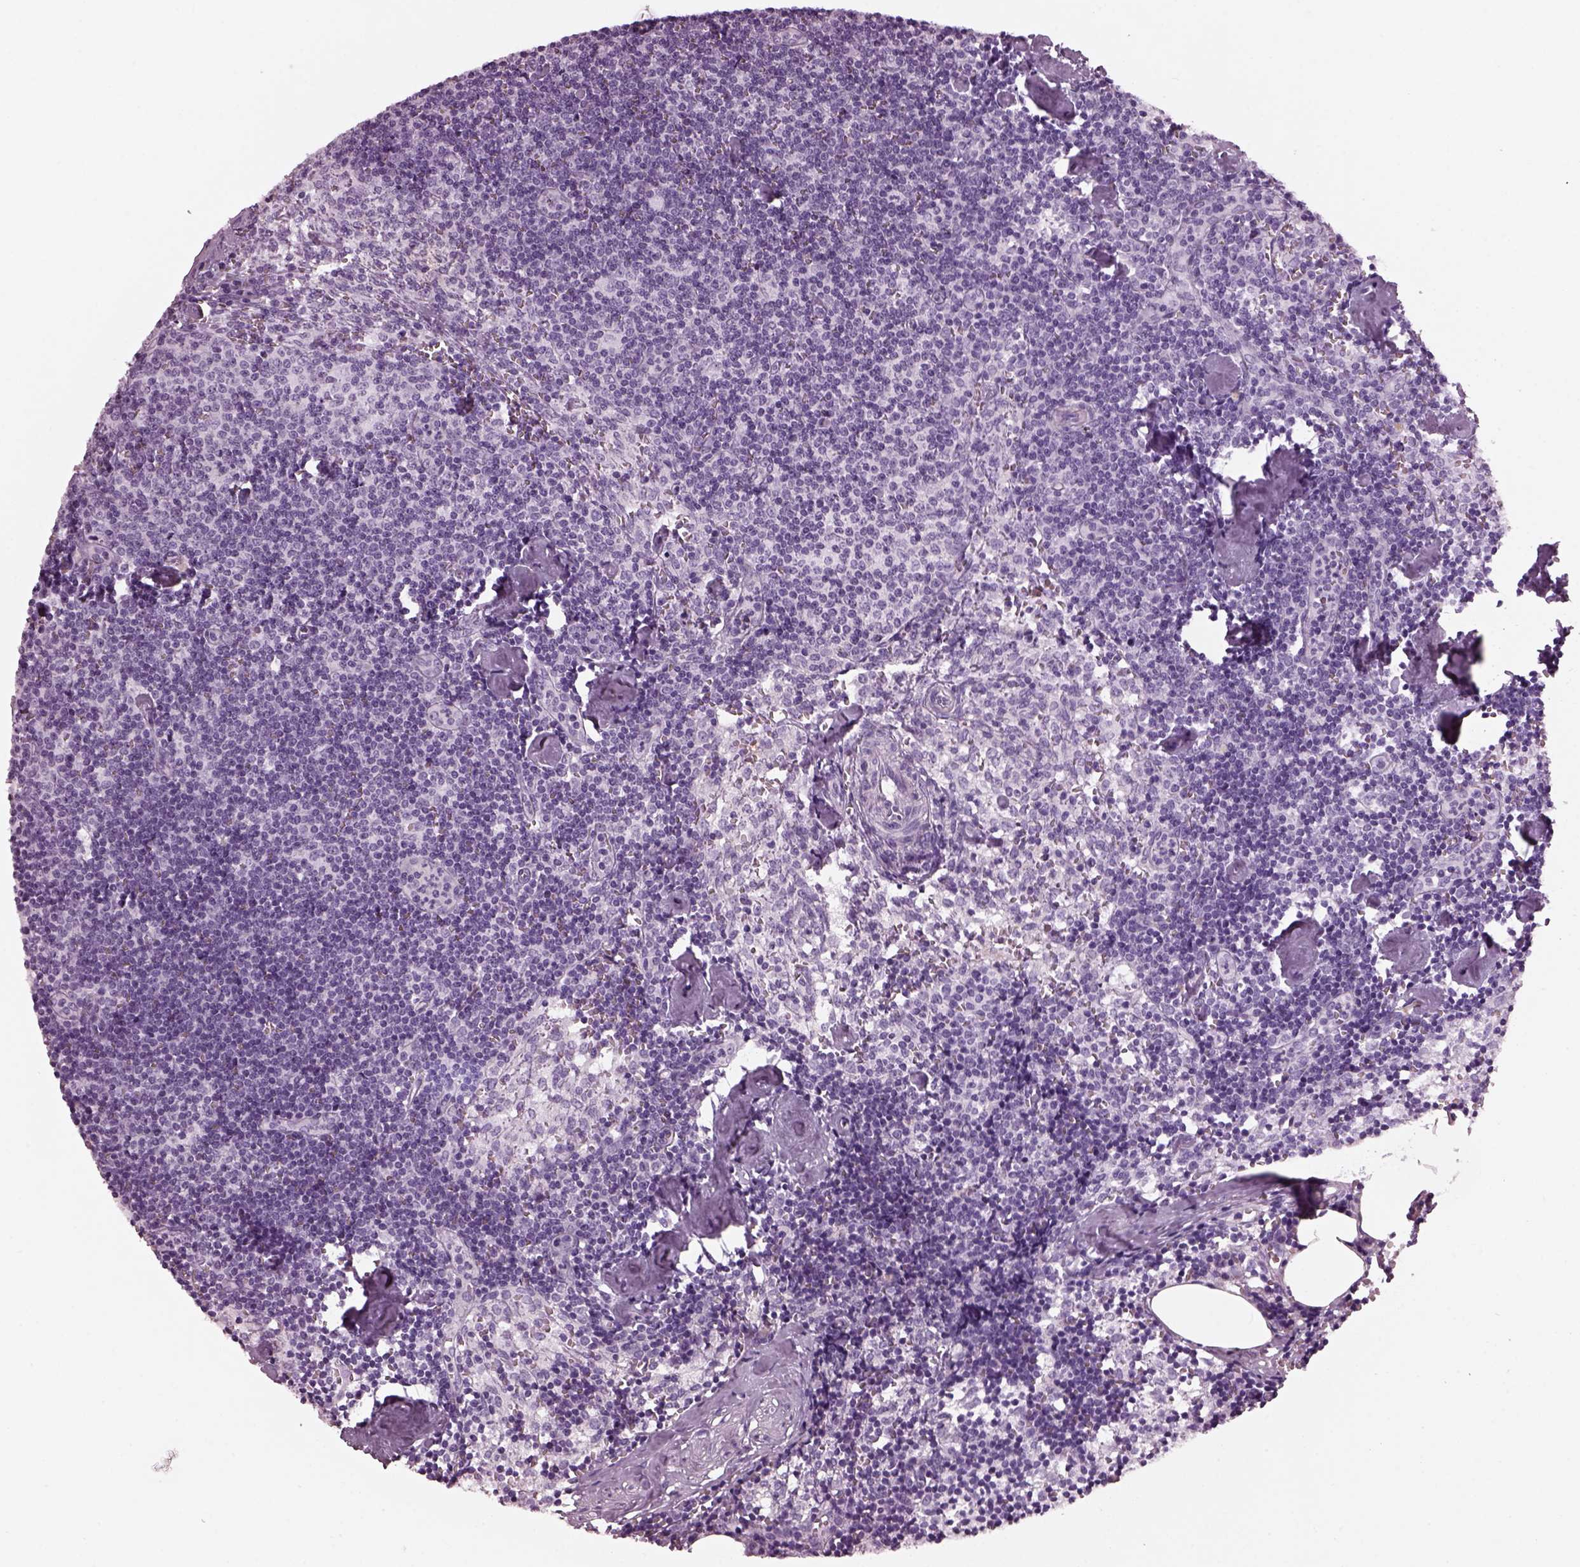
{"staining": {"intensity": "negative", "quantity": "none", "location": "none"}, "tissue": "lymph node", "cell_type": "Germinal center cells", "image_type": "normal", "snomed": [{"axis": "morphology", "description": "Normal tissue, NOS"}, {"axis": "topography", "description": "Lymph node"}], "caption": "The image exhibits no significant staining in germinal center cells of lymph node. (IHC, brightfield microscopy, high magnification).", "gene": "KRTAP3", "patient": {"sex": "female", "age": 50}}